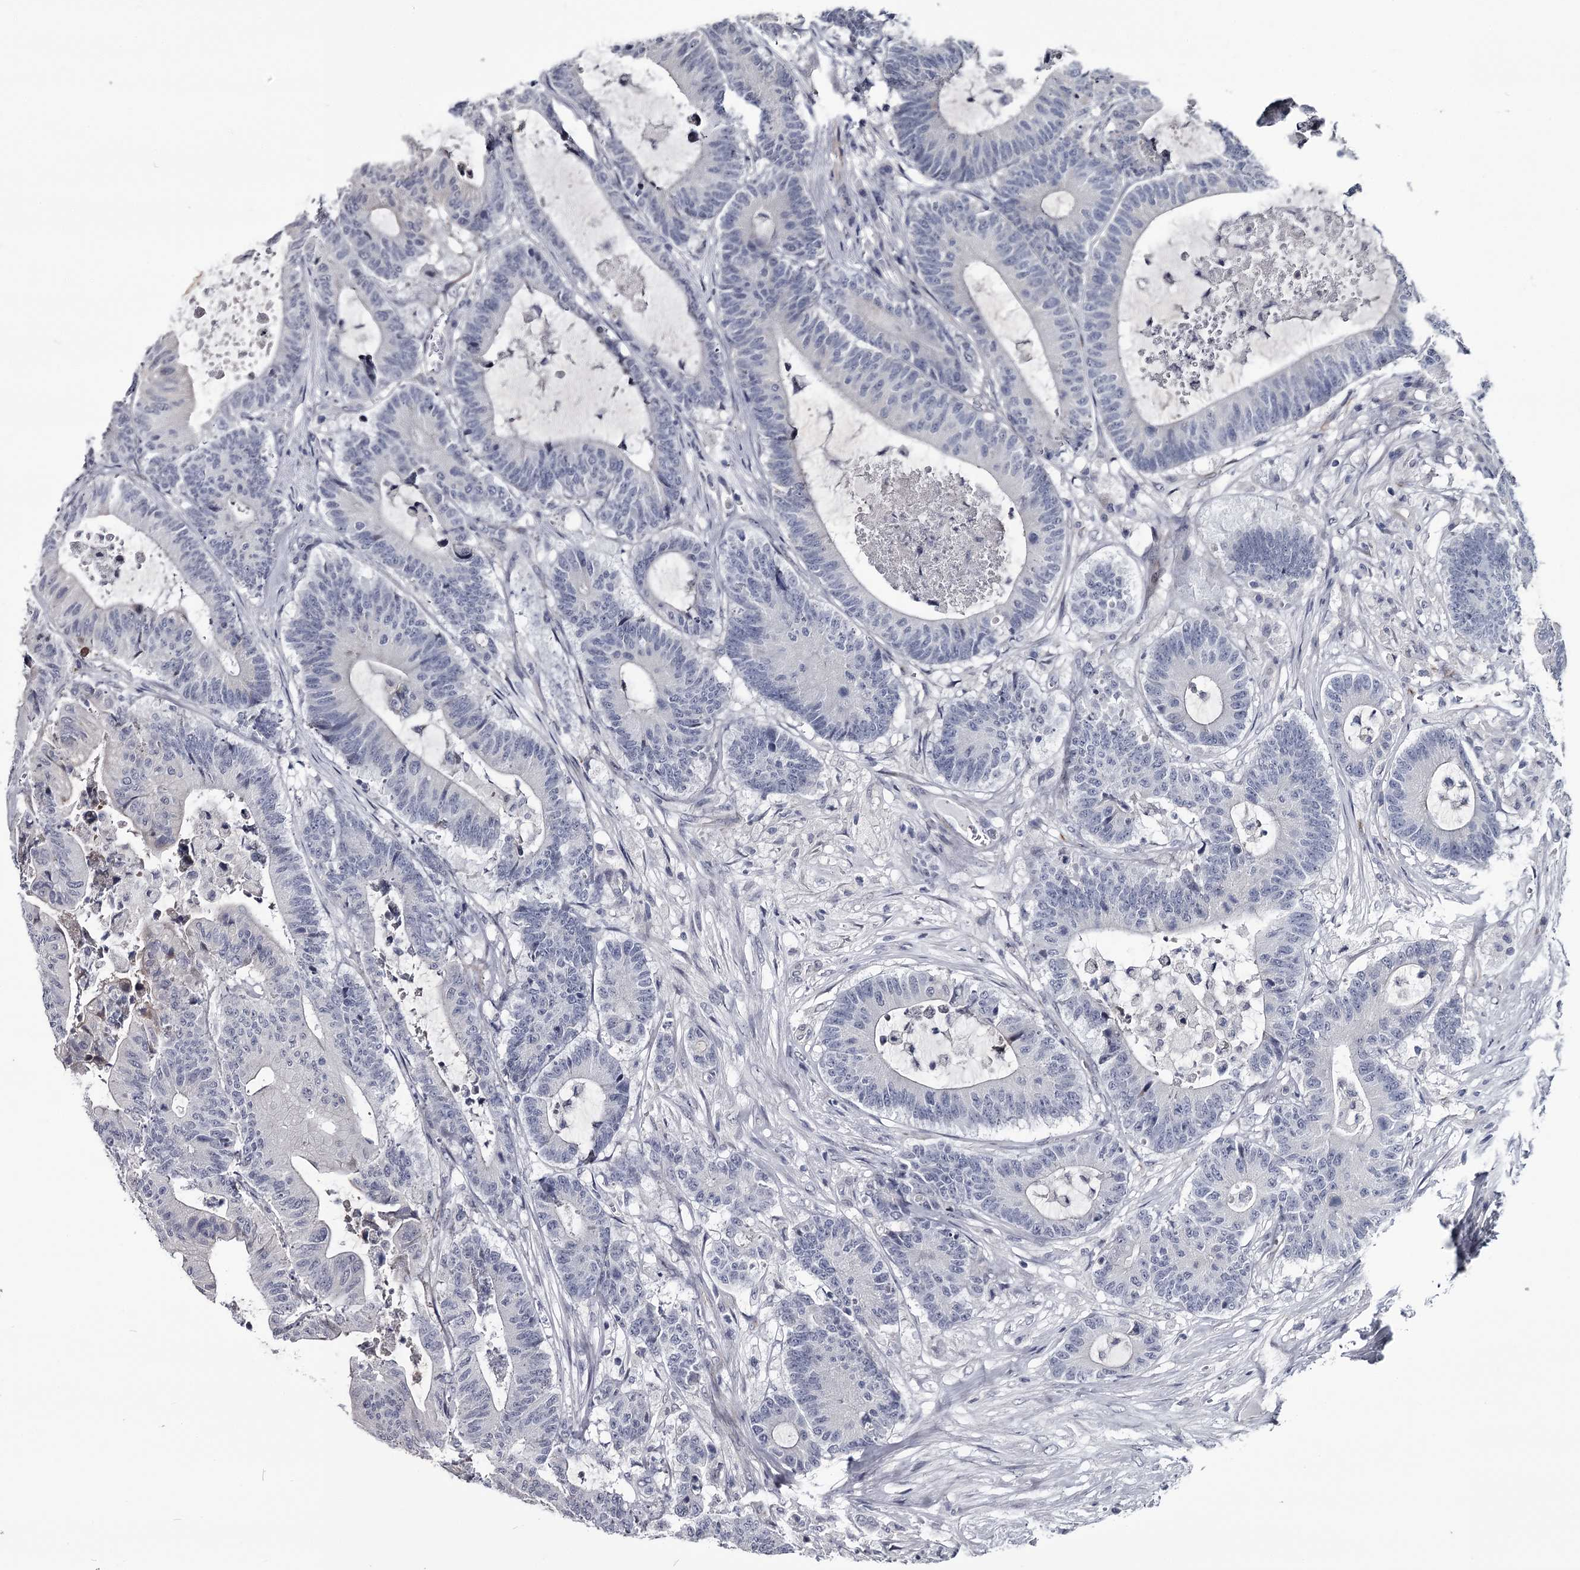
{"staining": {"intensity": "negative", "quantity": "none", "location": "none"}, "tissue": "colorectal cancer", "cell_type": "Tumor cells", "image_type": "cancer", "snomed": [{"axis": "morphology", "description": "Adenocarcinoma, NOS"}, {"axis": "topography", "description": "Colon"}], "caption": "Protein analysis of colorectal cancer (adenocarcinoma) exhibits no significant expression in tumor cells.", "gene": "PRPF40B", "patient": {"sex": "female", "age": 84}}